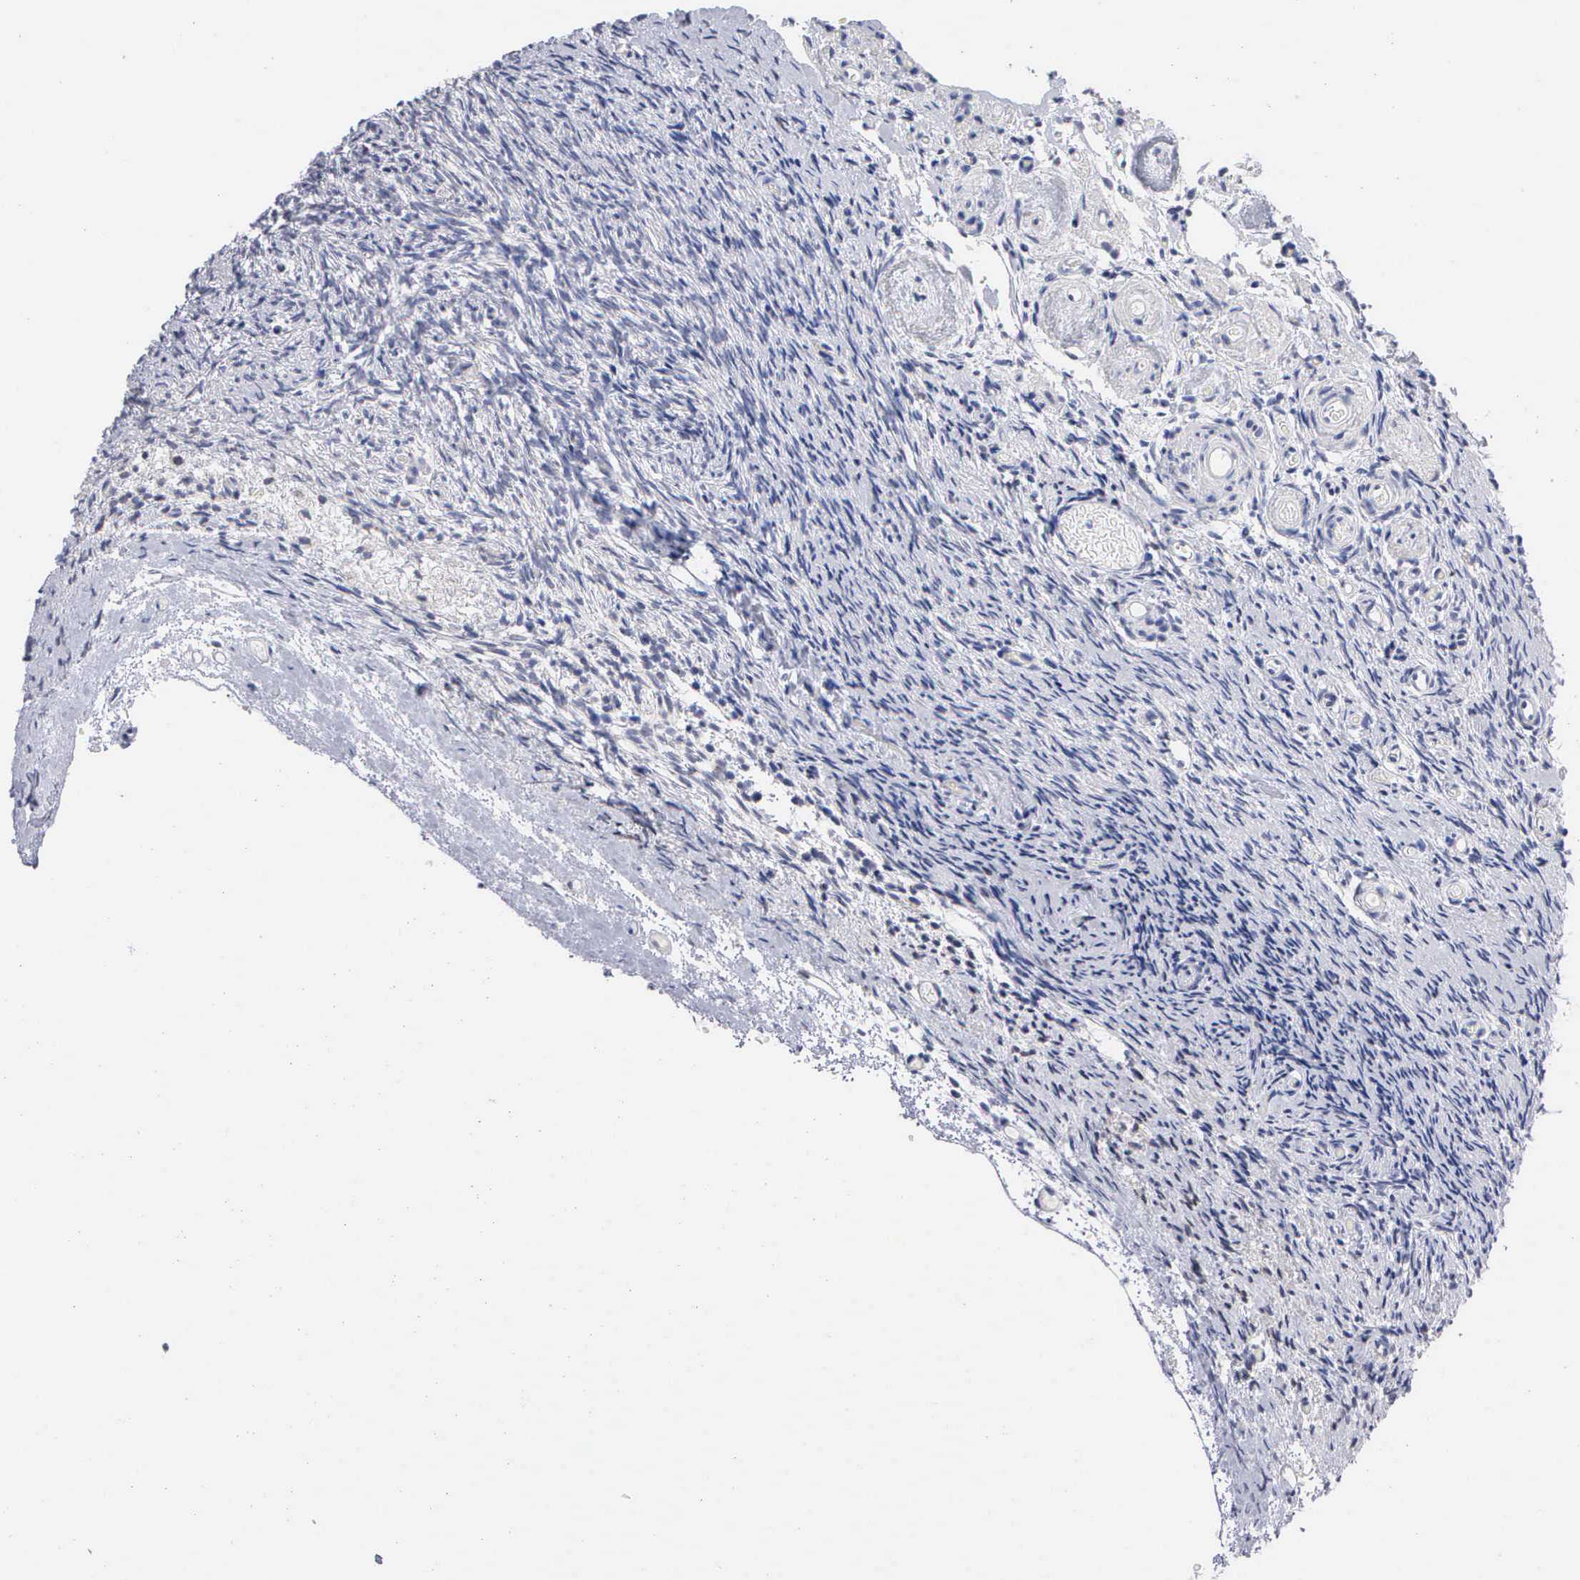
{"staining": {"intensity": "negative", "quantity": "none", "location": "none"}, "tissue": "ovary", "cell_type": "Ovarian stroma cells", "image_type": "normal", "snomed": [{"axis": "morphology", "description": "Normal tissue, NOS"}, {"axis": "topography", "description": "Ovary"}], "caption": "IHC image of normal human ovary stained for a protein (brown), which displays no expression in ovarian stroma cells. (DAB (3,3'-diaminobenzidine) IHC with hematoxylin counter stain).", "gene": "KDM6A", "patient": {"sex": "female", "age": 78}}